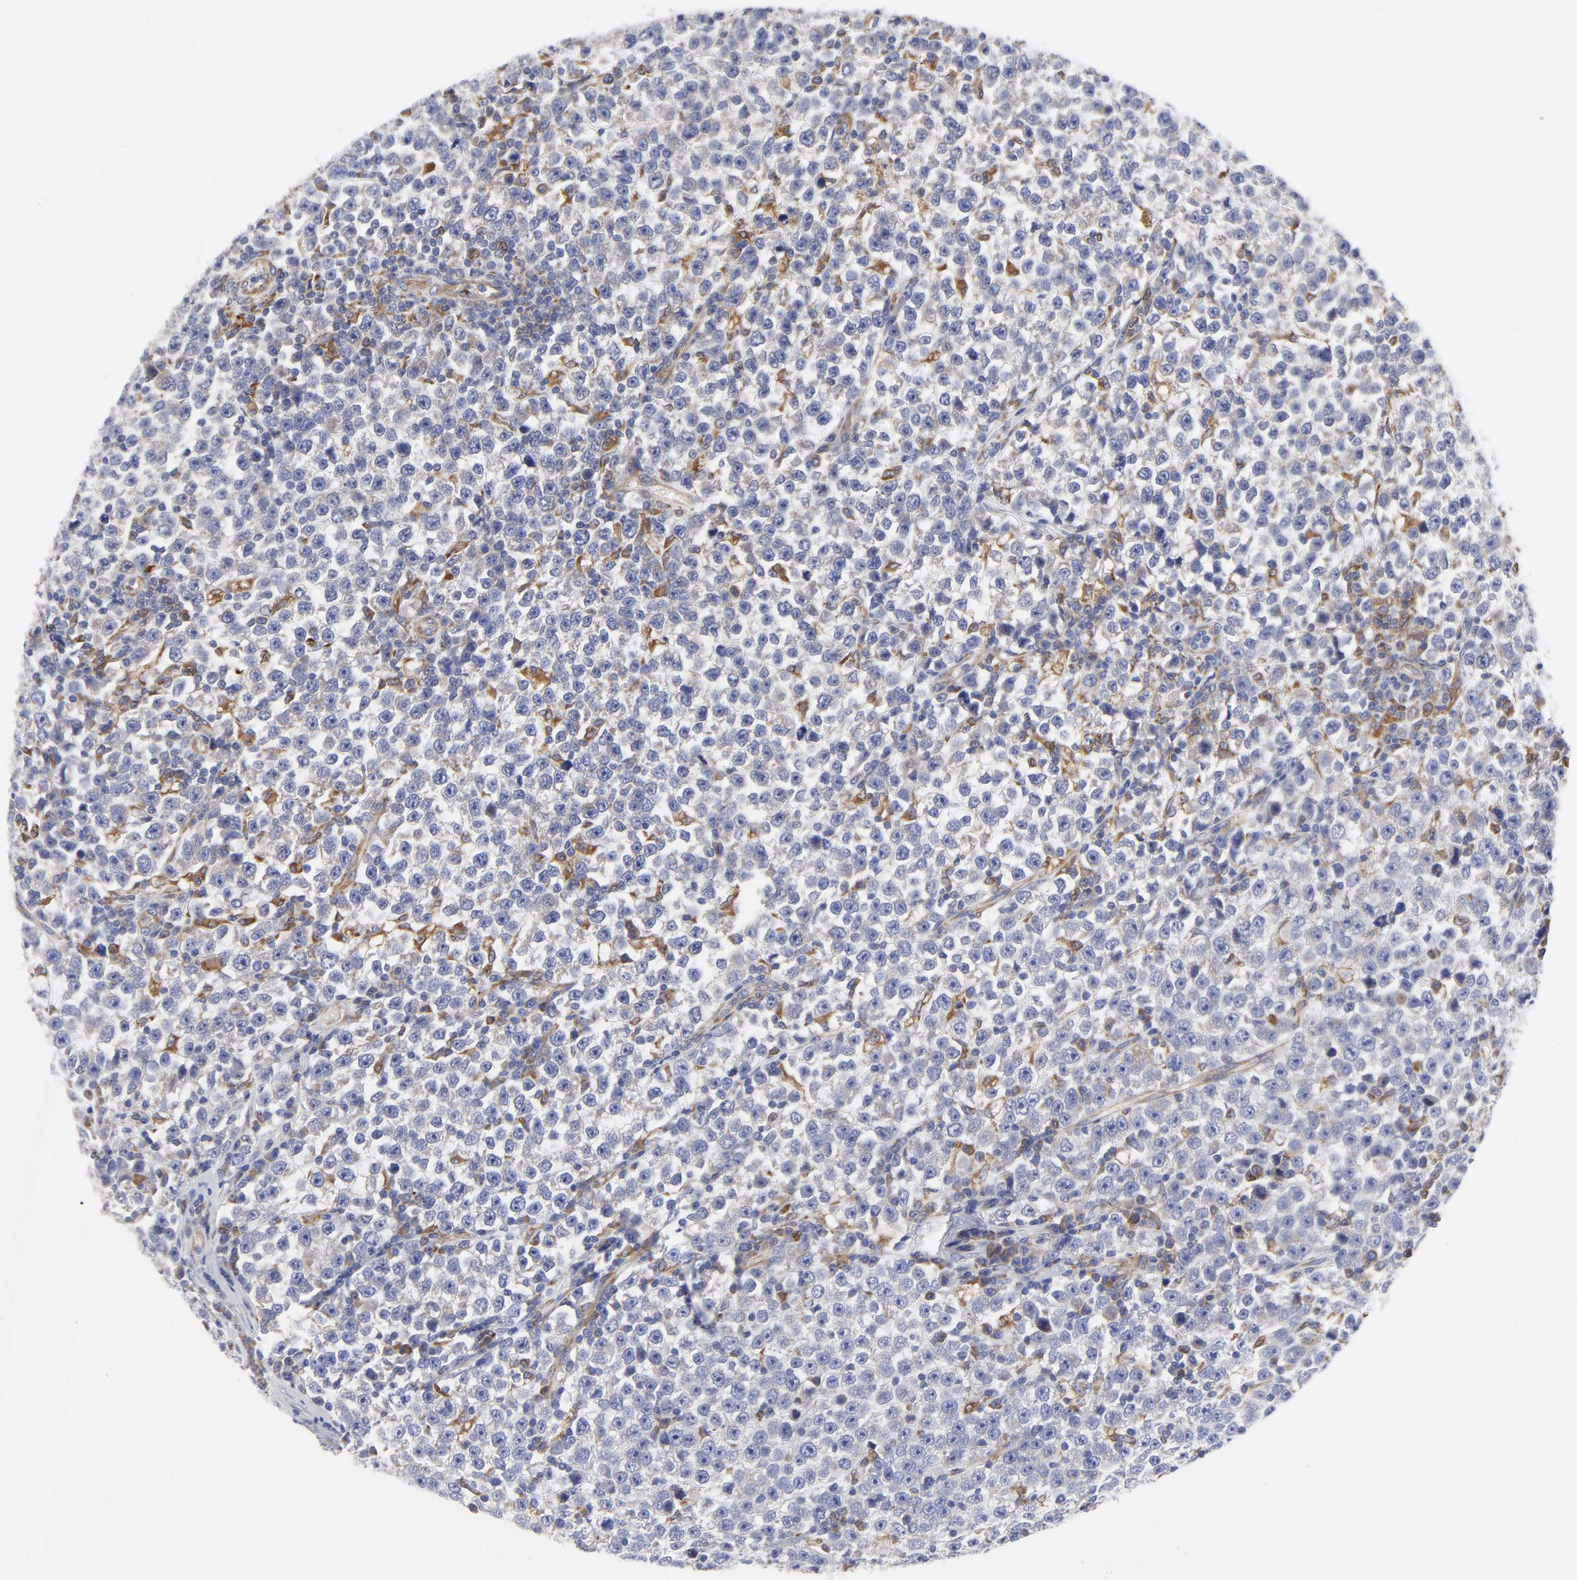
{"staining": {"intensity": "weak", "quantity": ">75%", "location": "cytoplasmic/membranous"}, "tissue": "testis cancer", "cell_type": "Tumor cells", "image_type": "cancer", "snomed": [{"axis": "morphology", "description": "Seminoma, NOS"}, {"axis": "topography", "description": "Testis"}], "caption": "The histopathology image displays a brown stain indicating the presence of a protein in the cytoplasmic/membranous of tumor cells in testis cancer (seminoma). (DAB = brown stain, brightfield microscopy at high magnification).", "gene": "MOSPD2", "patient": {"sex": "male", "age": 43}}